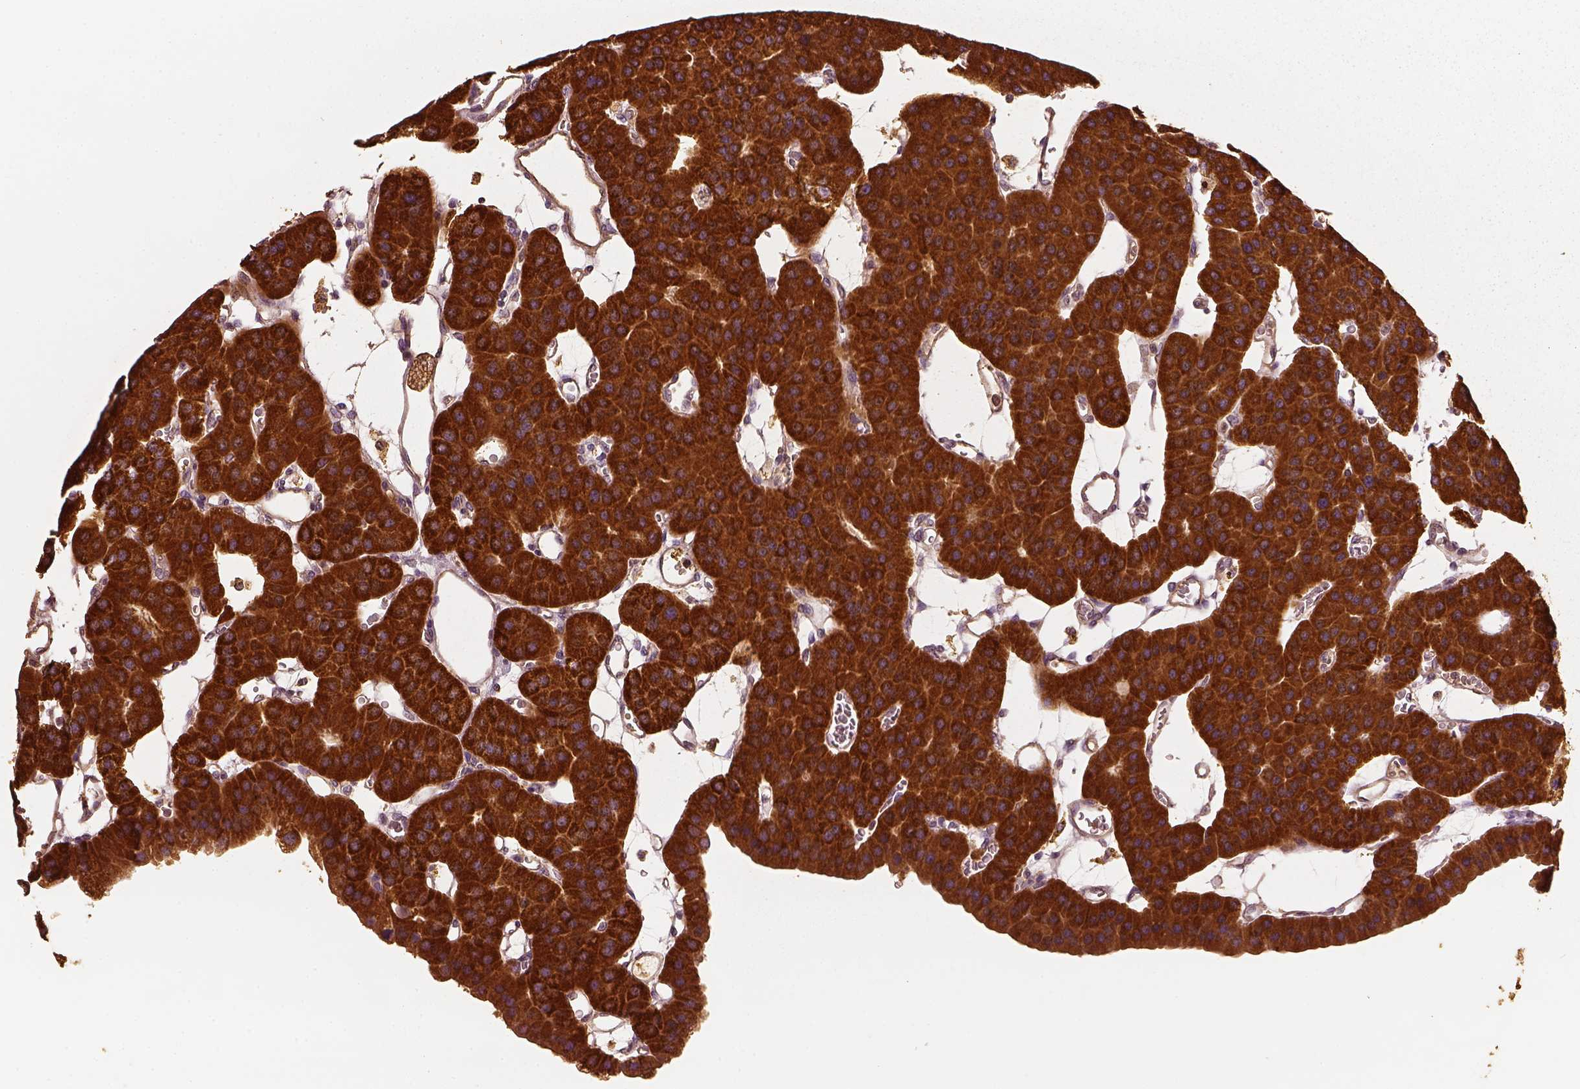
{"staining": {"intensity": "strong", "quantity": ">75%", "location": "cytoplasmic/membranous"}, "tissue": "parathyroid gland", "cell_type": "Glandular cells", "image_type": "normal", "snomed": [{"axis": "morphology", "description": "Normal tissue, NOS"}, {"axis": "morphology", "description": "Adenoma, NOS"}, {"axis": "topography", "description": "Parathyroid gland"}], "caption": "The photomicrograph exhibits immunohistochemical staining of benign parathyroid gland. There is strong cytoplasmic/membranous expression is appreciated in about >75% of glandular cells. (DAB = brown stain, brightfield microscopy at high magnification).", "gene": "PTGES2", "patient": {"sex": "female", "age": 86}}